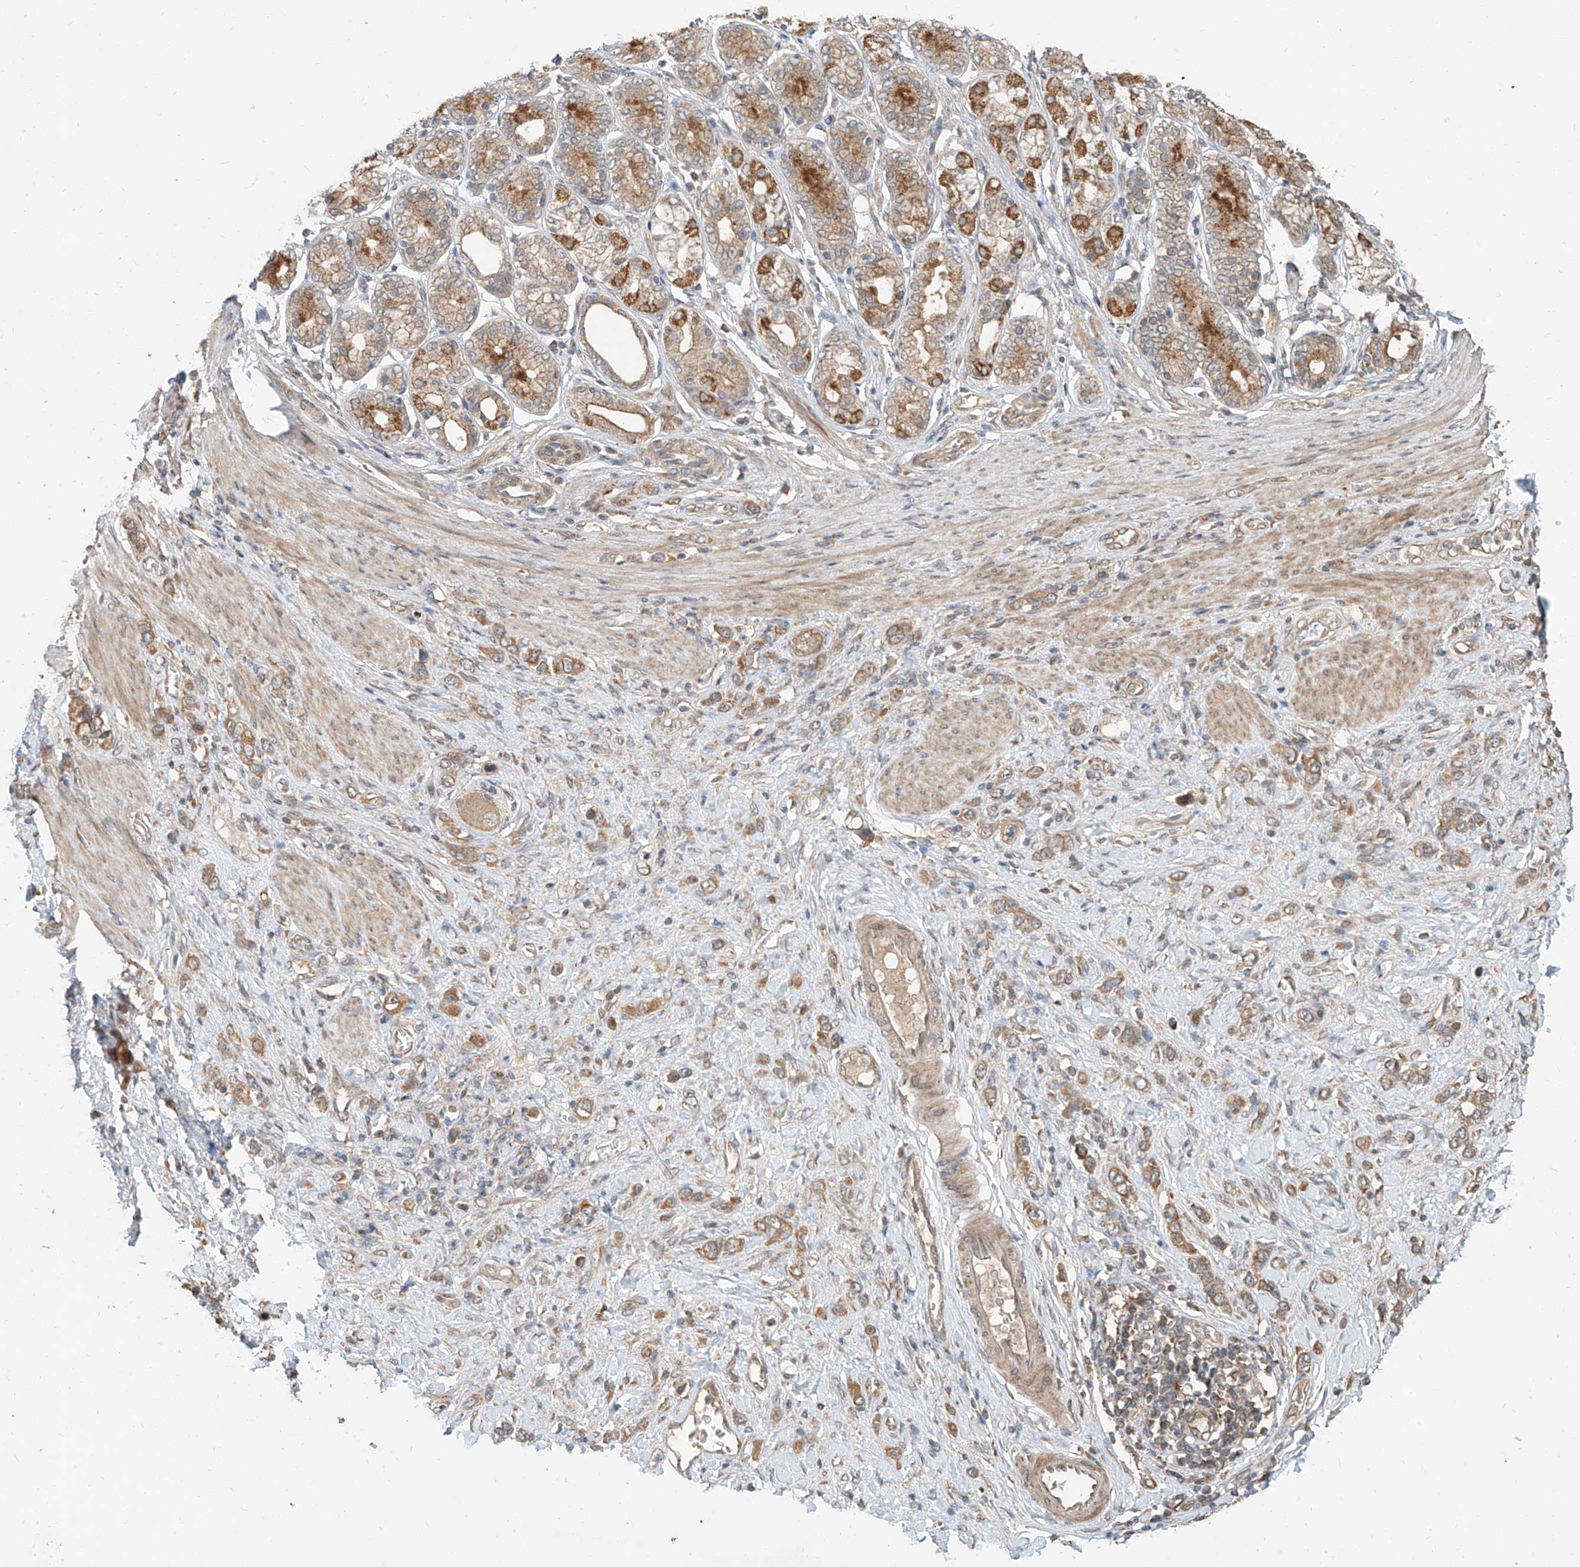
{"staining": {"intensity": "moderate", "quantity": ">75%", "location": "cytoplasmic/membranous"}, "tissue": "stomach cancer", "cell_type": "Tumor cells", "image_type": "cancer", "snomed": [{"axis": "morphology", "description": "Normal tissue, NOS"}, {"axis": "morphology", "description": "Adenocarcinoma, NOS"}, {"axis": "topography", "description": "Stomach, upper"}, {"axis": "topography", "description": "Stomach"}], "caption": "This photomicrograph exhibits stomach cancer (adenocarcinoma) stained with IHC to label a protein in brown. The cytoplasmic/membranous of tumor cells show moderate positivity for the protein. Nuclei are counter-stained blue.", "gene": "STX19", "patient": {"sex": "female", "age": 65}}